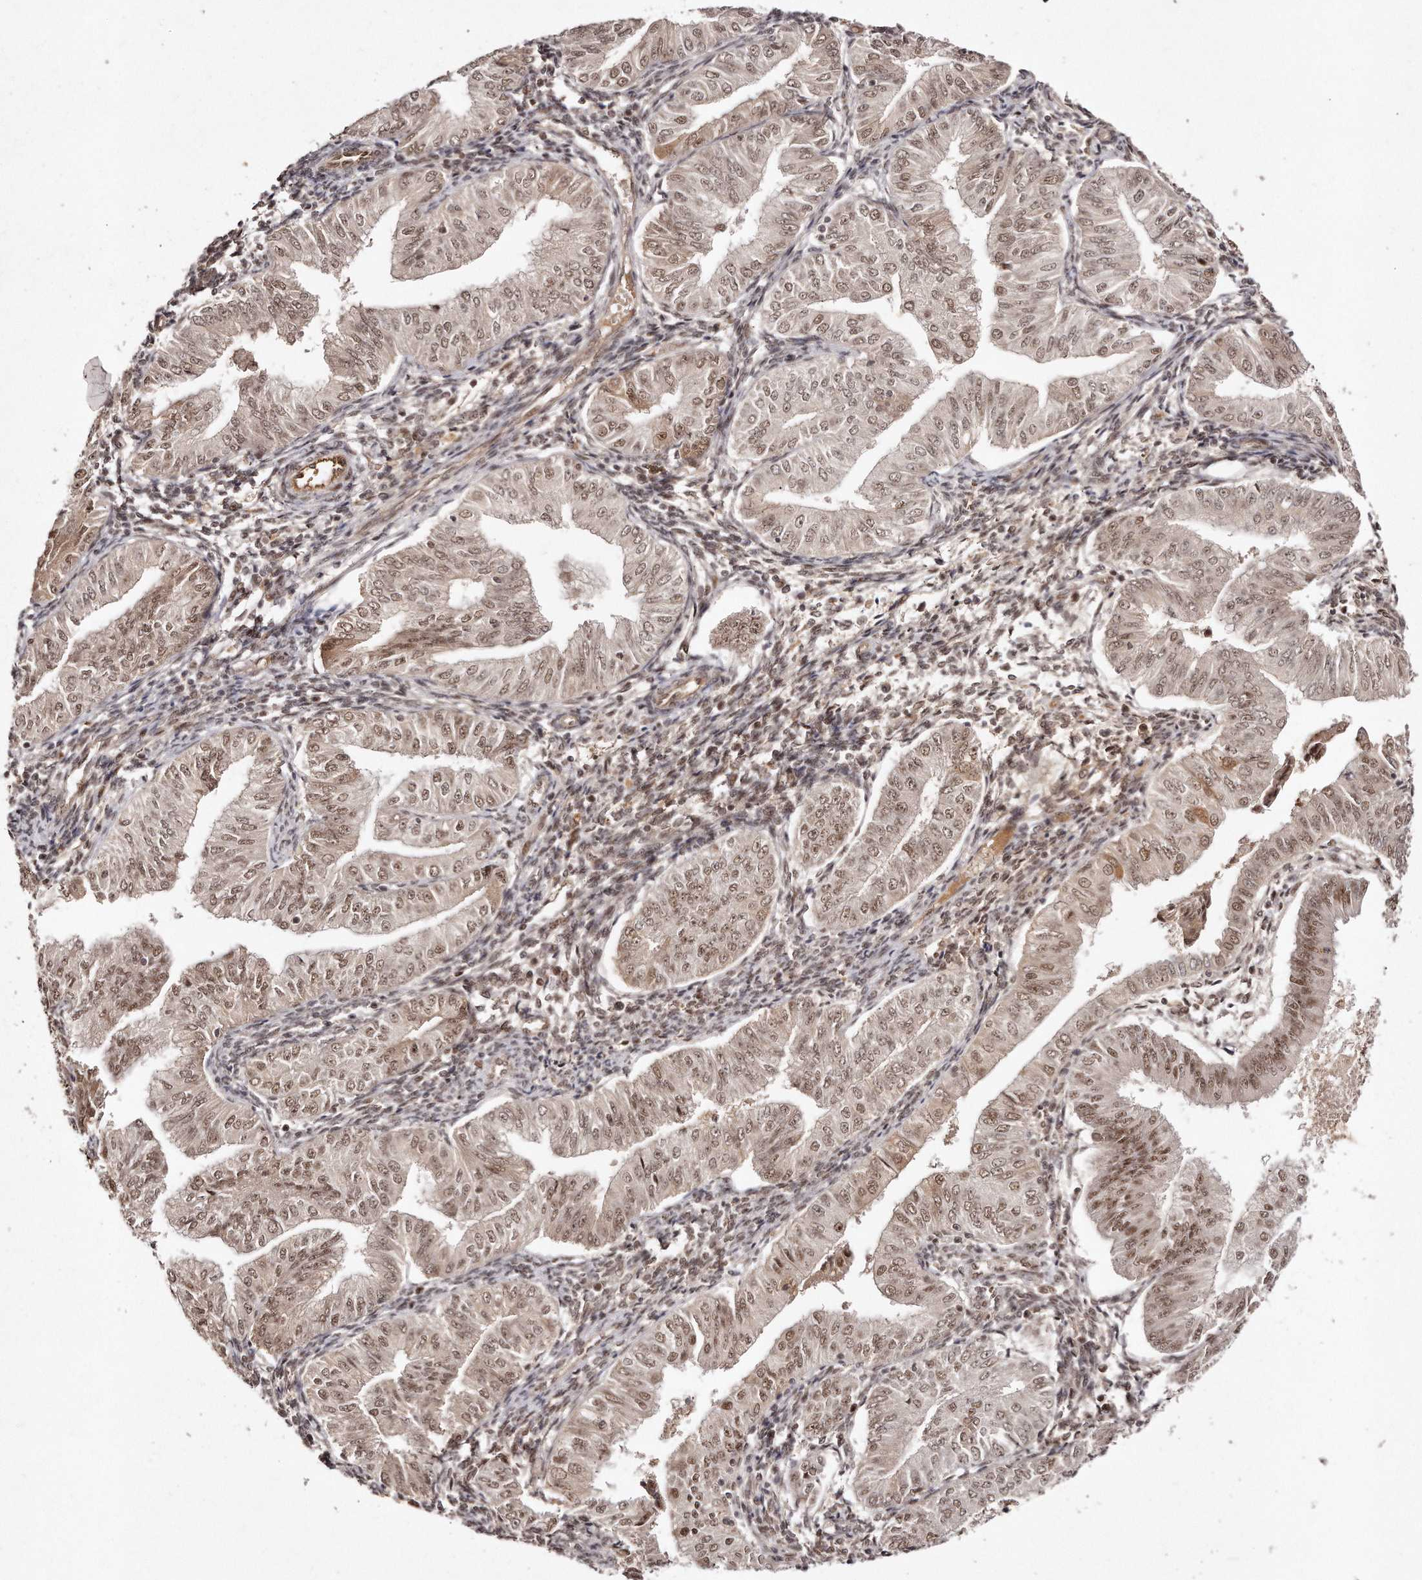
{"staining": {"intensity": "moderate", "quantity": ">75%", "location": "nuclear"}, "tissue": "endometrial cancer", "cell_type": "Tumor cells", "image_type": "cancer", "snomed": [{"axis": "morphology", "description": "Normal tissue, NOS"}, {"axis": "morphology", "description": "Adenocarcinoma, NOS"}, {"axis": "topography", "description": "Endometrium"}], "caption": "An immunohistochemistry (IHC) image of tumor tissue is shown. Protein staining in brown labels moderate nuclear positivity in endometrial cancer within tumor cells.", "gene": "SOX4", "patient": {"sex": "female", "age": 53}}